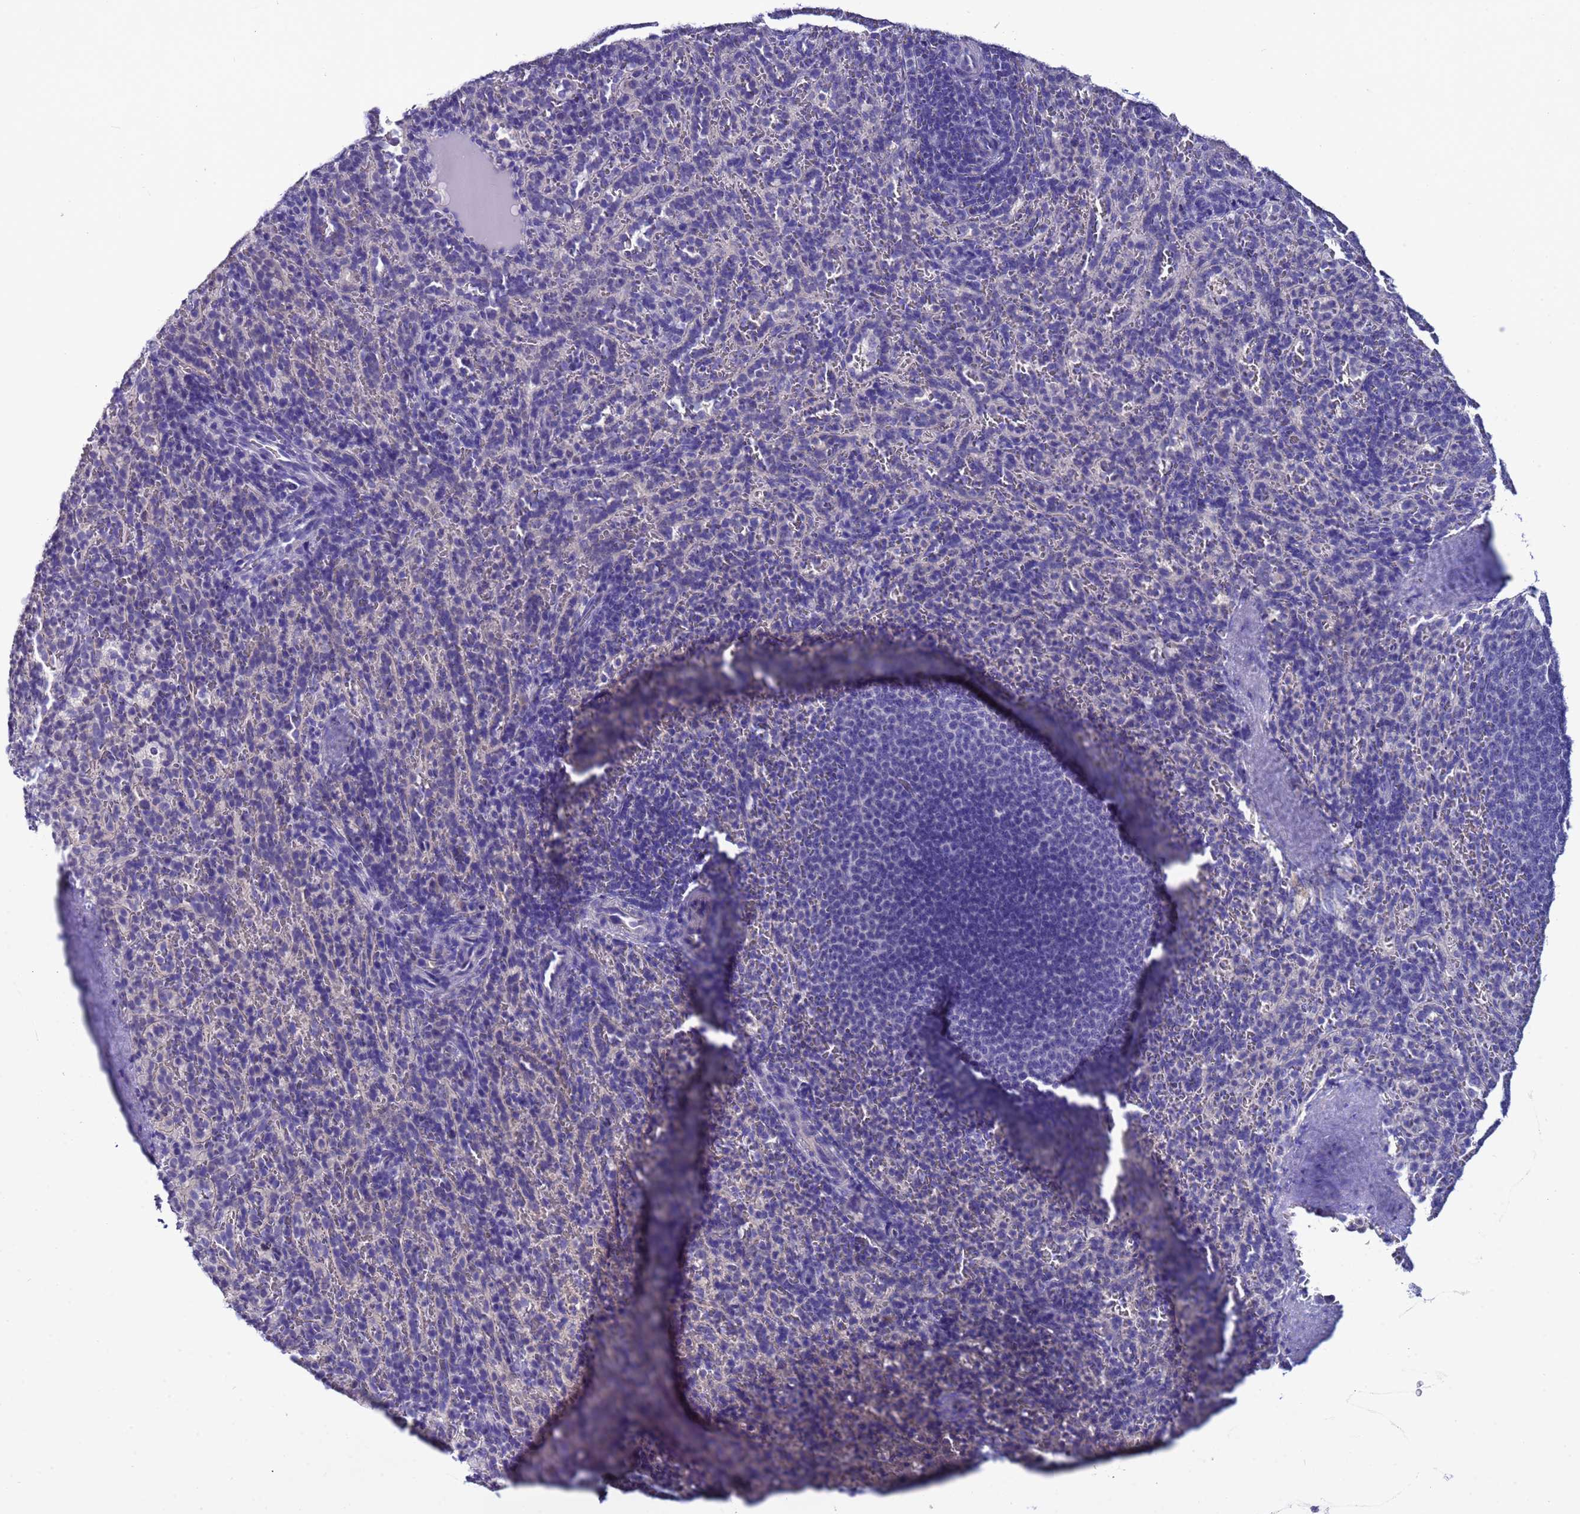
{"staining": {"intensity": "negative", "quantity": "none", "location": "none"}, "tissue": "spleen", "cell_type": "Cells in red pulp", "image_type": "normal", "snomed": [{"axis": "morphology", "description": "Normal tissue, NOS"}, {"axis": "topography", "description": "Spleen"}], "caption": "Protein analysis of benign spleen demonstrates no significant expression in cells in red pulp.", "gene": "ELMOD2", "patient": {"sex": "female", "age": 21}}